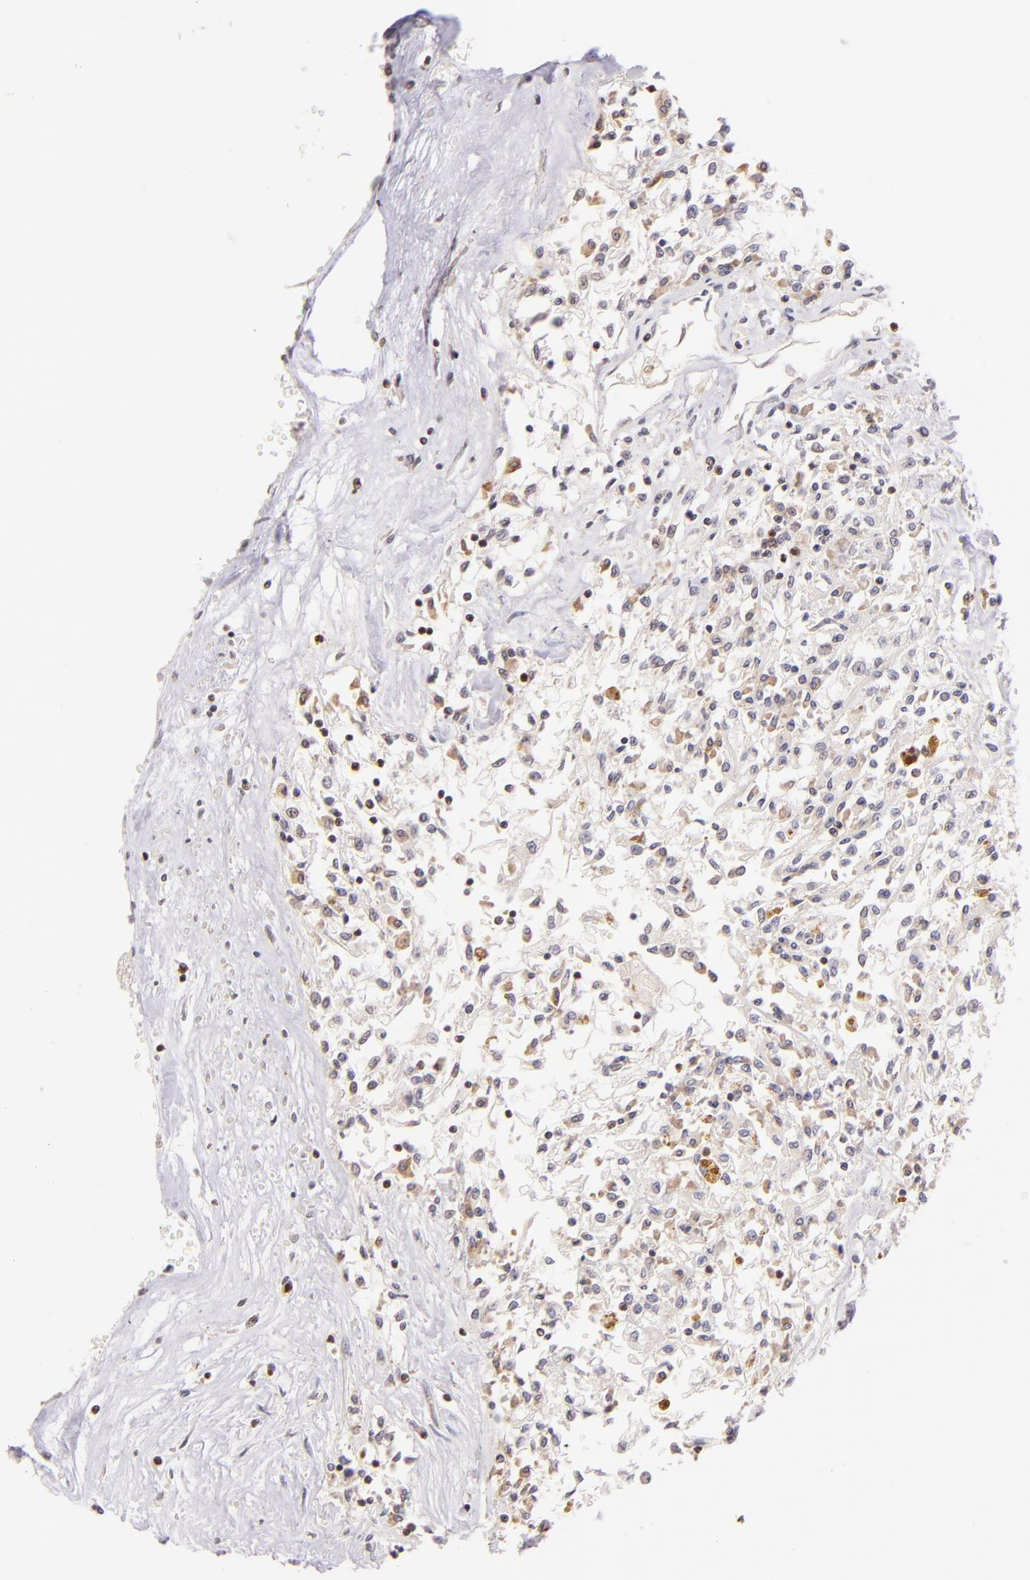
{"staining": {"intensity": "weak", "quantity": "25%-75%", "location": "cytoplasmic/membranous"}, "tissue": "renal cancer", "cell_type": "Tumor cells", "image_type": "cancer", "snomed": [{"axis": "morphology", "description": "Adenocarcinoma, NOS"}, {"axis": "topography", "description": "Kidney"}], "caption": "Adenocarcinoma (renal) stained with IHC reveals weak cytoplasmic/membranous staining in about 25%-75% of tumor cells. The staining was performed using DAB, with brown indicating positive protein expression. Nuclei are stained blue with hematoxylin.", "gene": "ZAP70", "patient": {"sex": "male", "age": 78}}